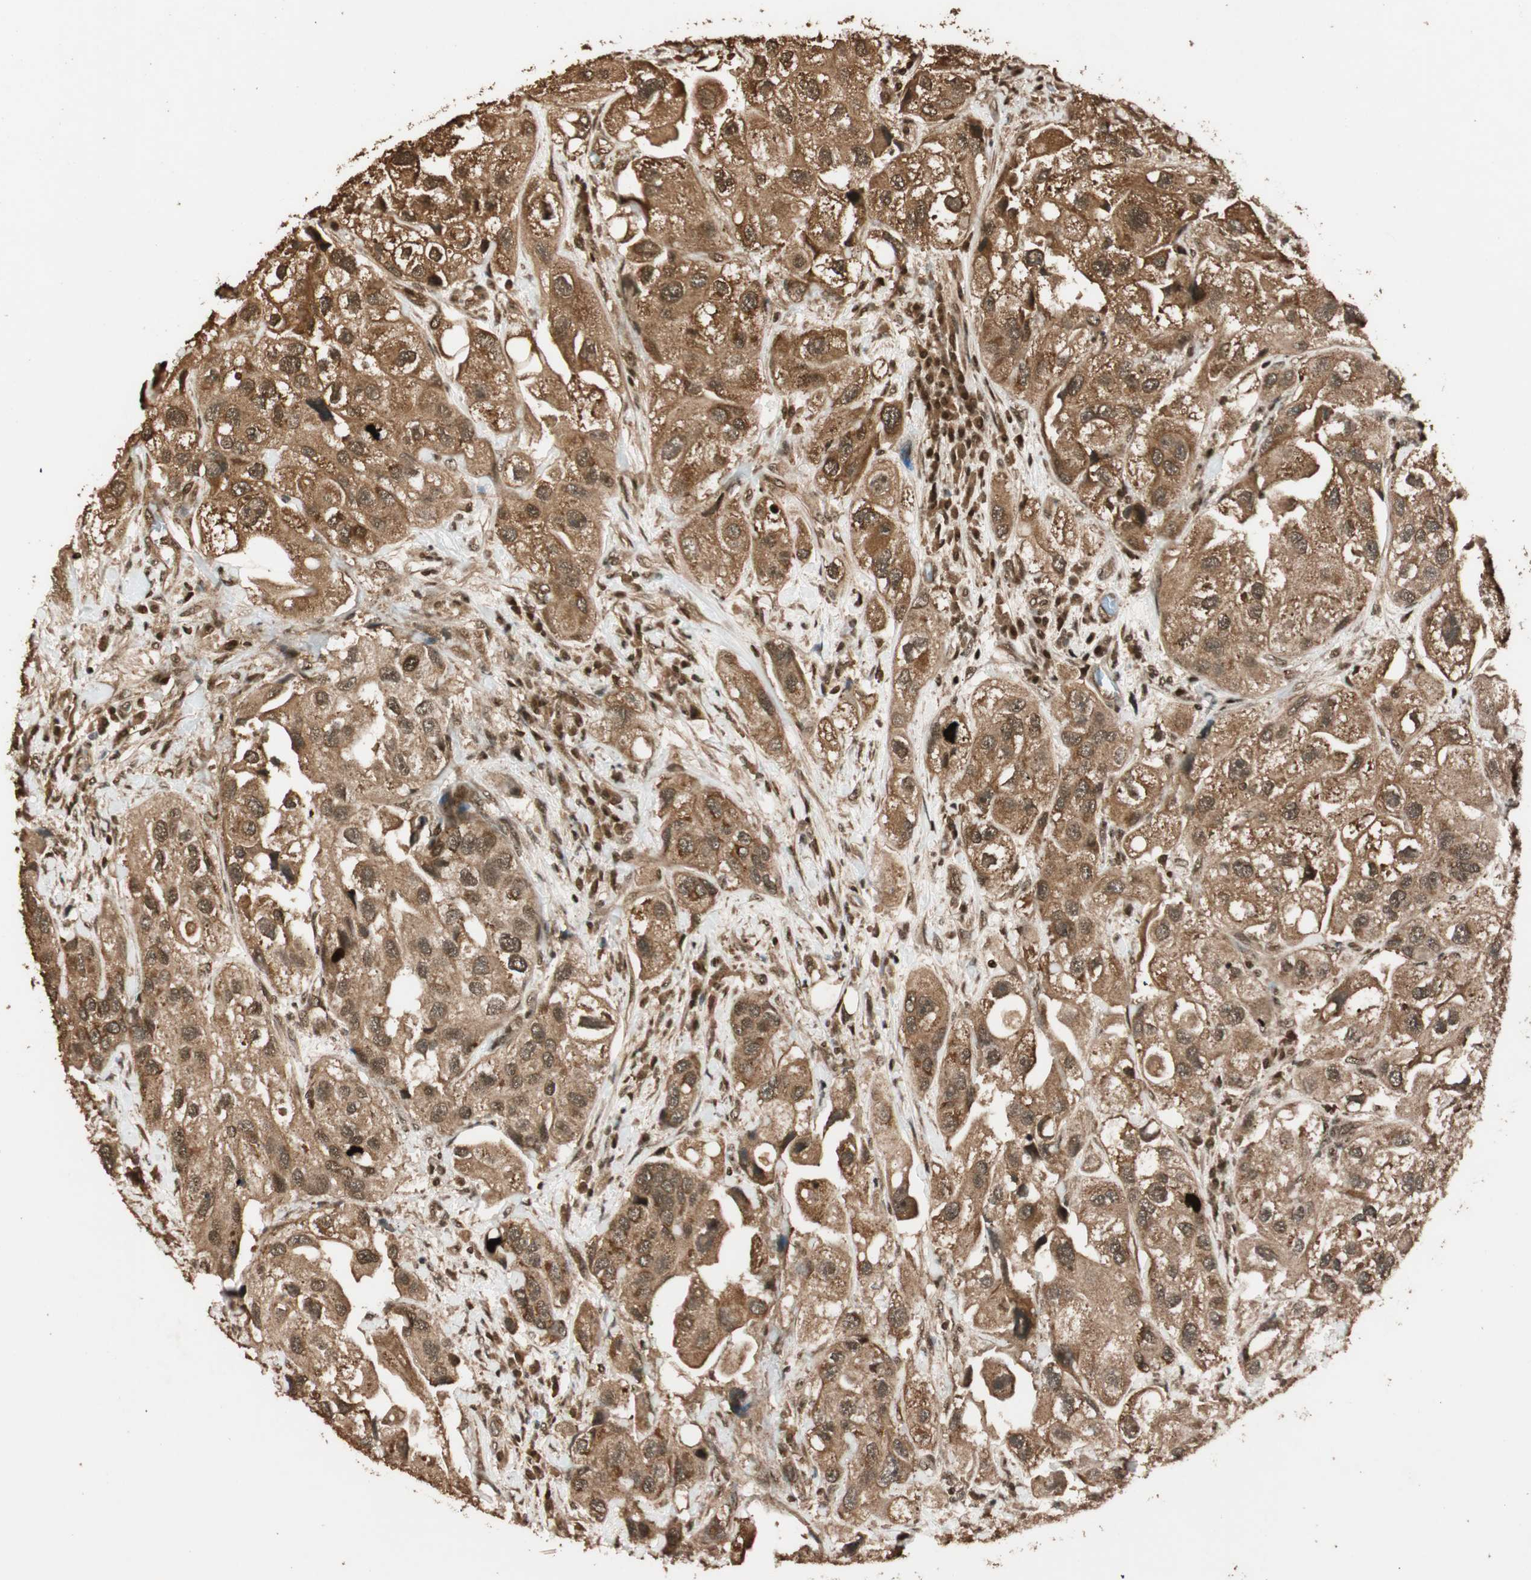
{"staining": {"intensity": "strong", "quantity": ">75%", "location": "cytoplasmic/membranous,nuclear"}, "tissue": "urothelial cancer", "cell_type": "Tumor cells", "image_type": "cancer", "snomed": [{"axis": "morphology", "description": "Urothelial carcinoma, High grade"}, {"axis": "topography", "description": "Urinary bladder"}], "caption": "The photomicrograph shows staining of urothelial cancer, revealing strong cytoplasmic/membranous and nuclear protein positivity (brown color) within tumor cells. The staining is performed using DAB (3,3'-diaminobenzidine) brown chromogen to label protein expression. The nuclei are counter-stained blue using hematoxylin.", "gene": "ALKBH5", "patient": {"sex": "female", "age": 64}}